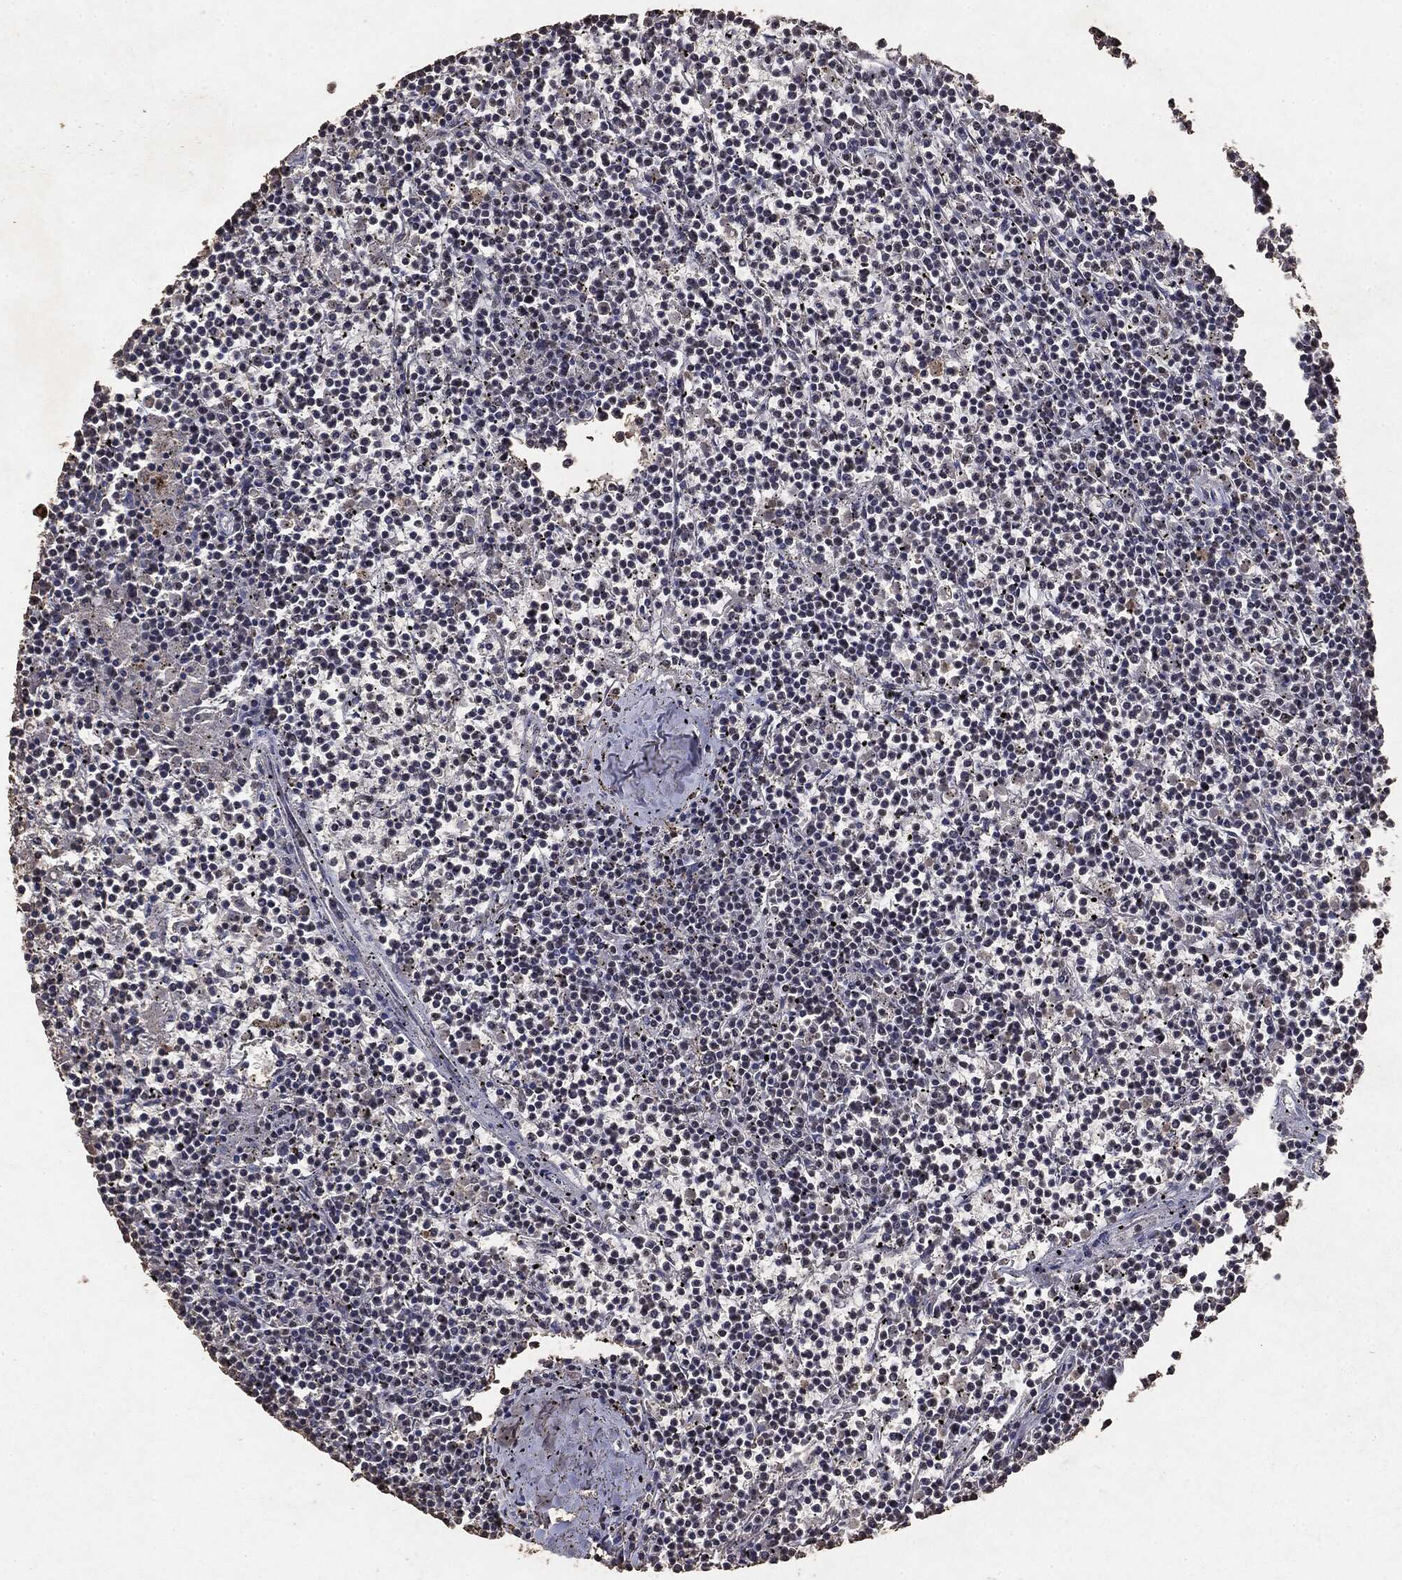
{"staining": {"intensity": "negative", "quantity": "none", "location": "none"}, "tissue": "lymphoma", "cell_type": "Tumor cells", "image_type": "cancer", "snomed": [{"axis": "morphology", "description": "Malignant lymphoma, non-Hodgkin's type, Low grade"}, {"axis": "topography", "description": "Spleen"}], "caption": "DAB (3,3'-diaminobenzidine) immunohistochemical staining of human lymphoma exhibits no significant staining in tumor cells. (Stains: DAB (3,3'-diaminobenzidine) immunohistochemistry with hematoxylin counter stain, Microscopy: brightfield microscopy at high magnification).", "gene": "RAD18", "patient": {"sex": "female", "age": 19}}